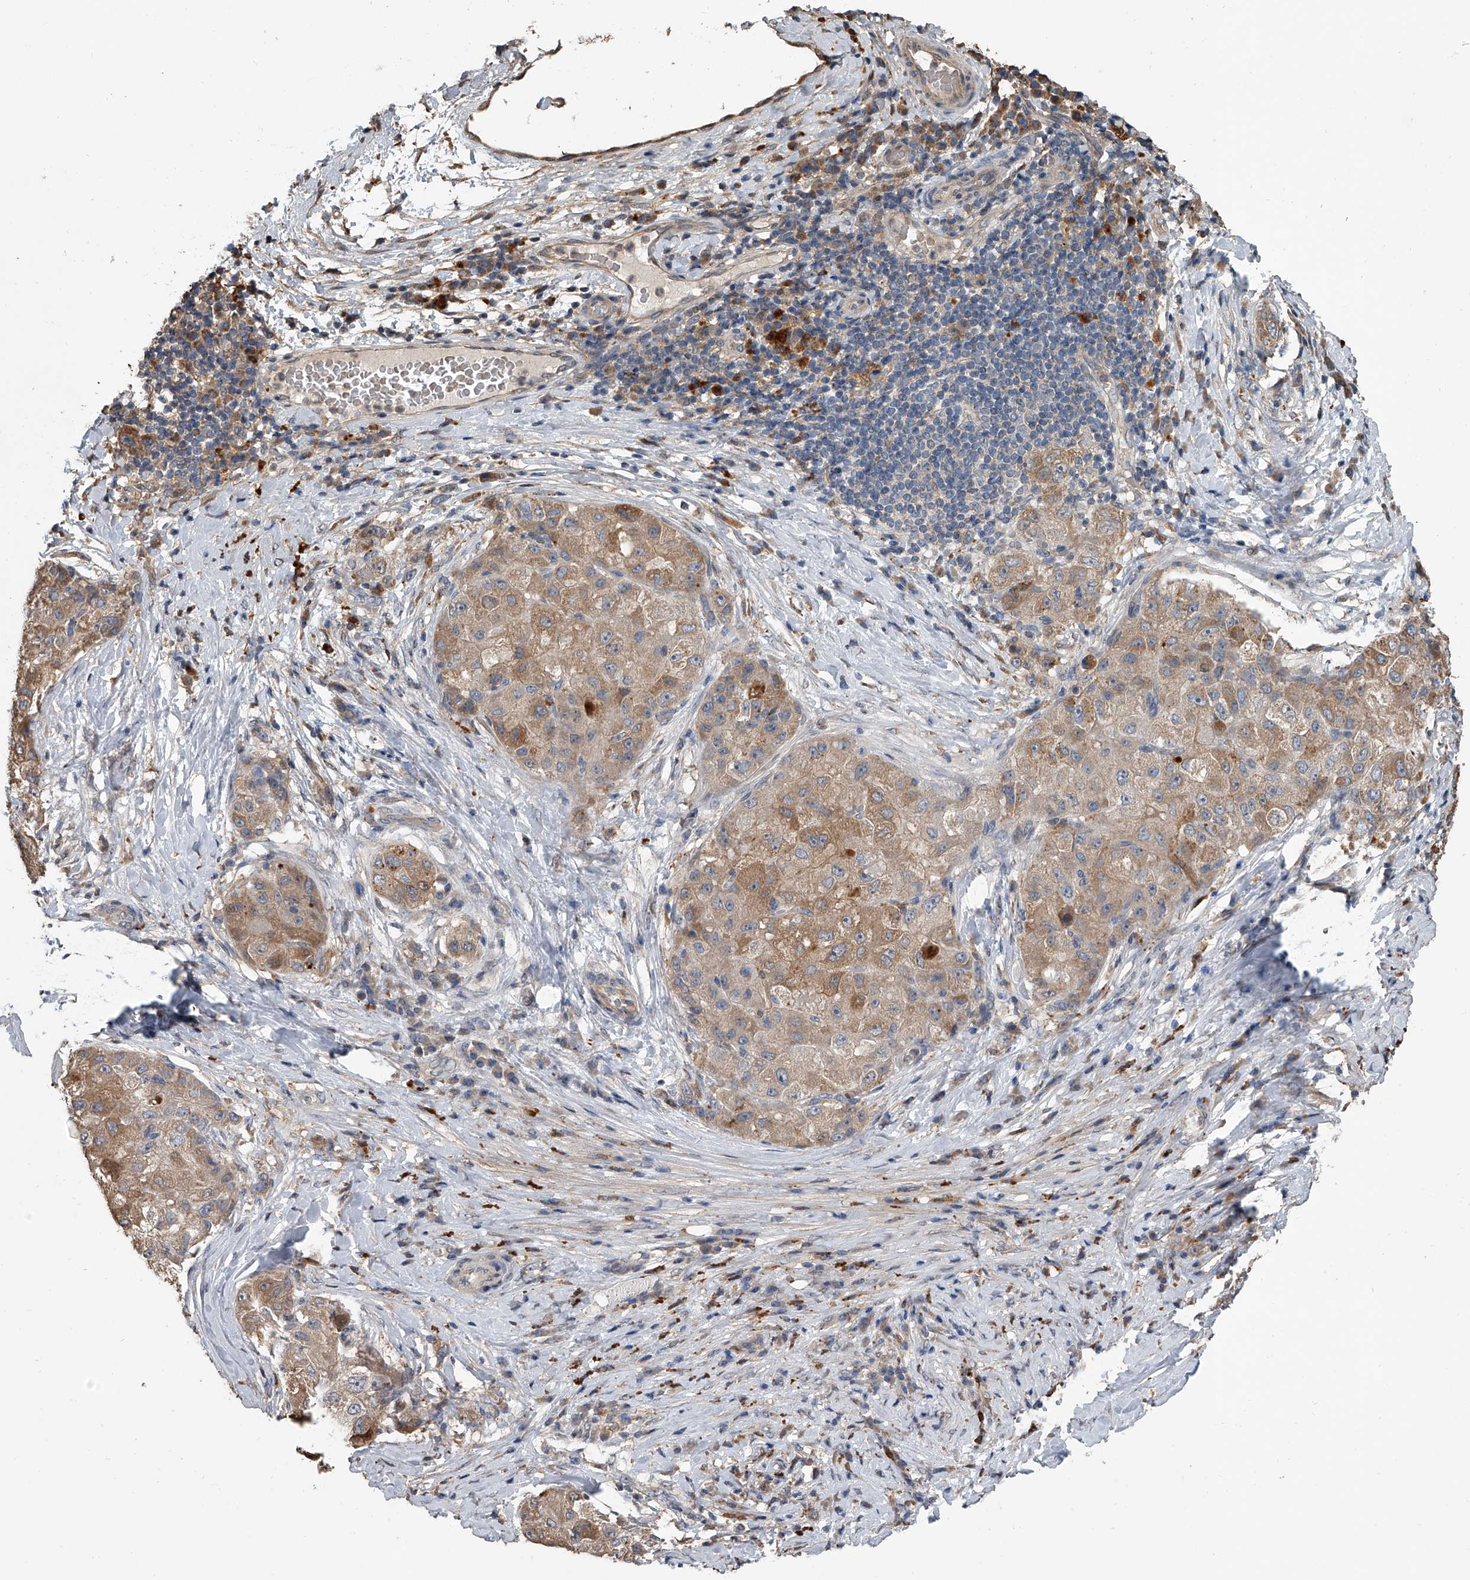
{"staining": {"intensity": "moderate", "quantity": "25%-75%", "location": "cytoplasmic/membranous"}, "tissue": "liver cancer", "cell_type": "Tumor cells", "image_type": "cancer", "snomed": [{"axis": "morphology", "description": "Carcinoma, Hepatocellular, NOS"}, {"axis": "topography", "description": "Liver"}], "caption": "Human hepatocellular carcinoma (liver) stained with a protein marker displays moderate staining in tumor cells.", "gene": "DOCK9", "patient": {"sex": "male", "age": 80}}